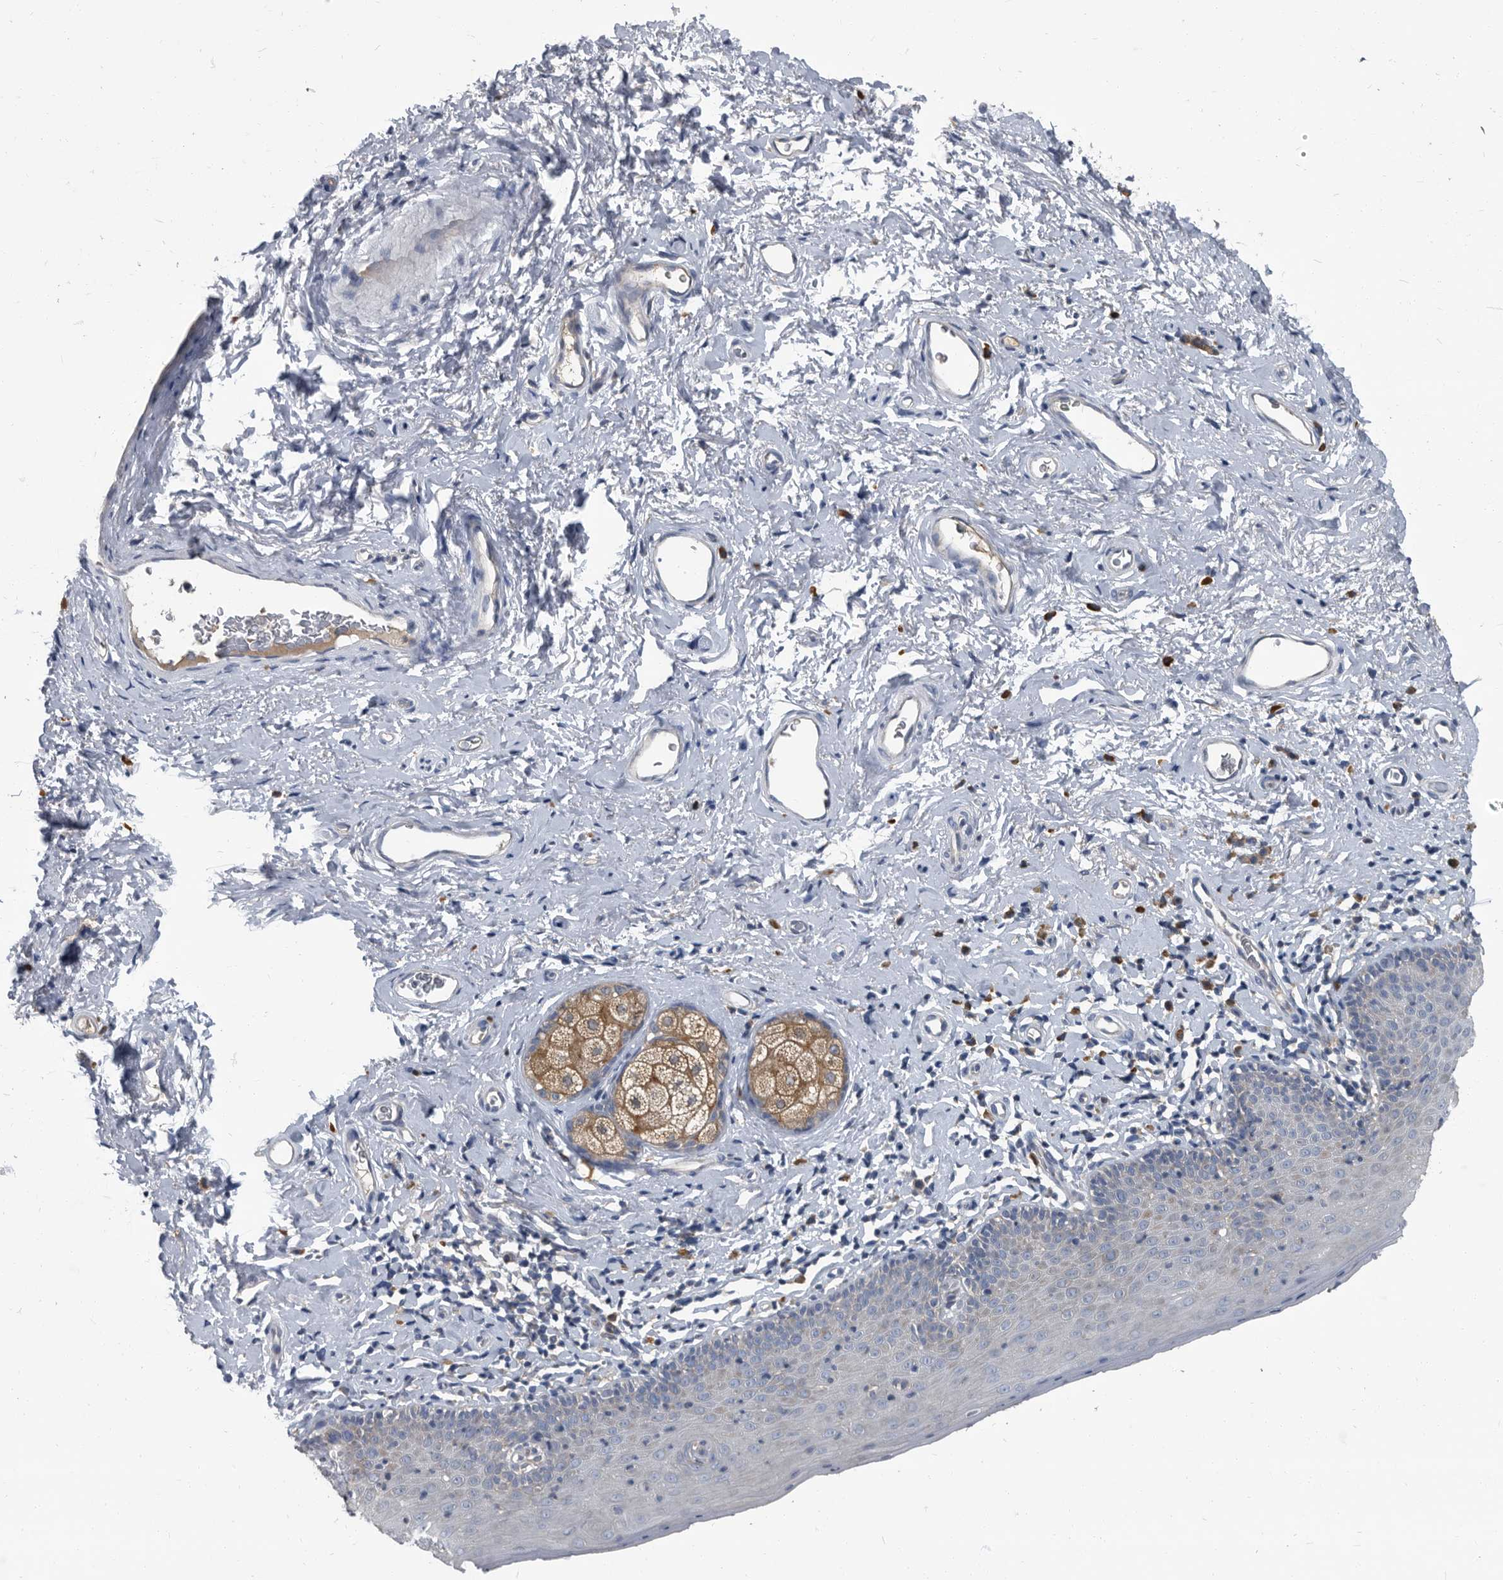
{"staining": {"intensity": "weak", "quantity": "<25%", "location": "cytoplasmic/membranous"}, "tissue": "skin", "cell_type": "Epidermal cells", "image_type": "normal", "snomed": [{"axis": "morphology", "description": "Normal tissue, NOS"}, {"axis": "topography", "description": "Vulva"}], "caption": "This is an IHC micrograph of normal human skin. There is no positivity in epidermal cells.", "gene": "CDV3", "patient": {"sex": "female", "age": 66}}